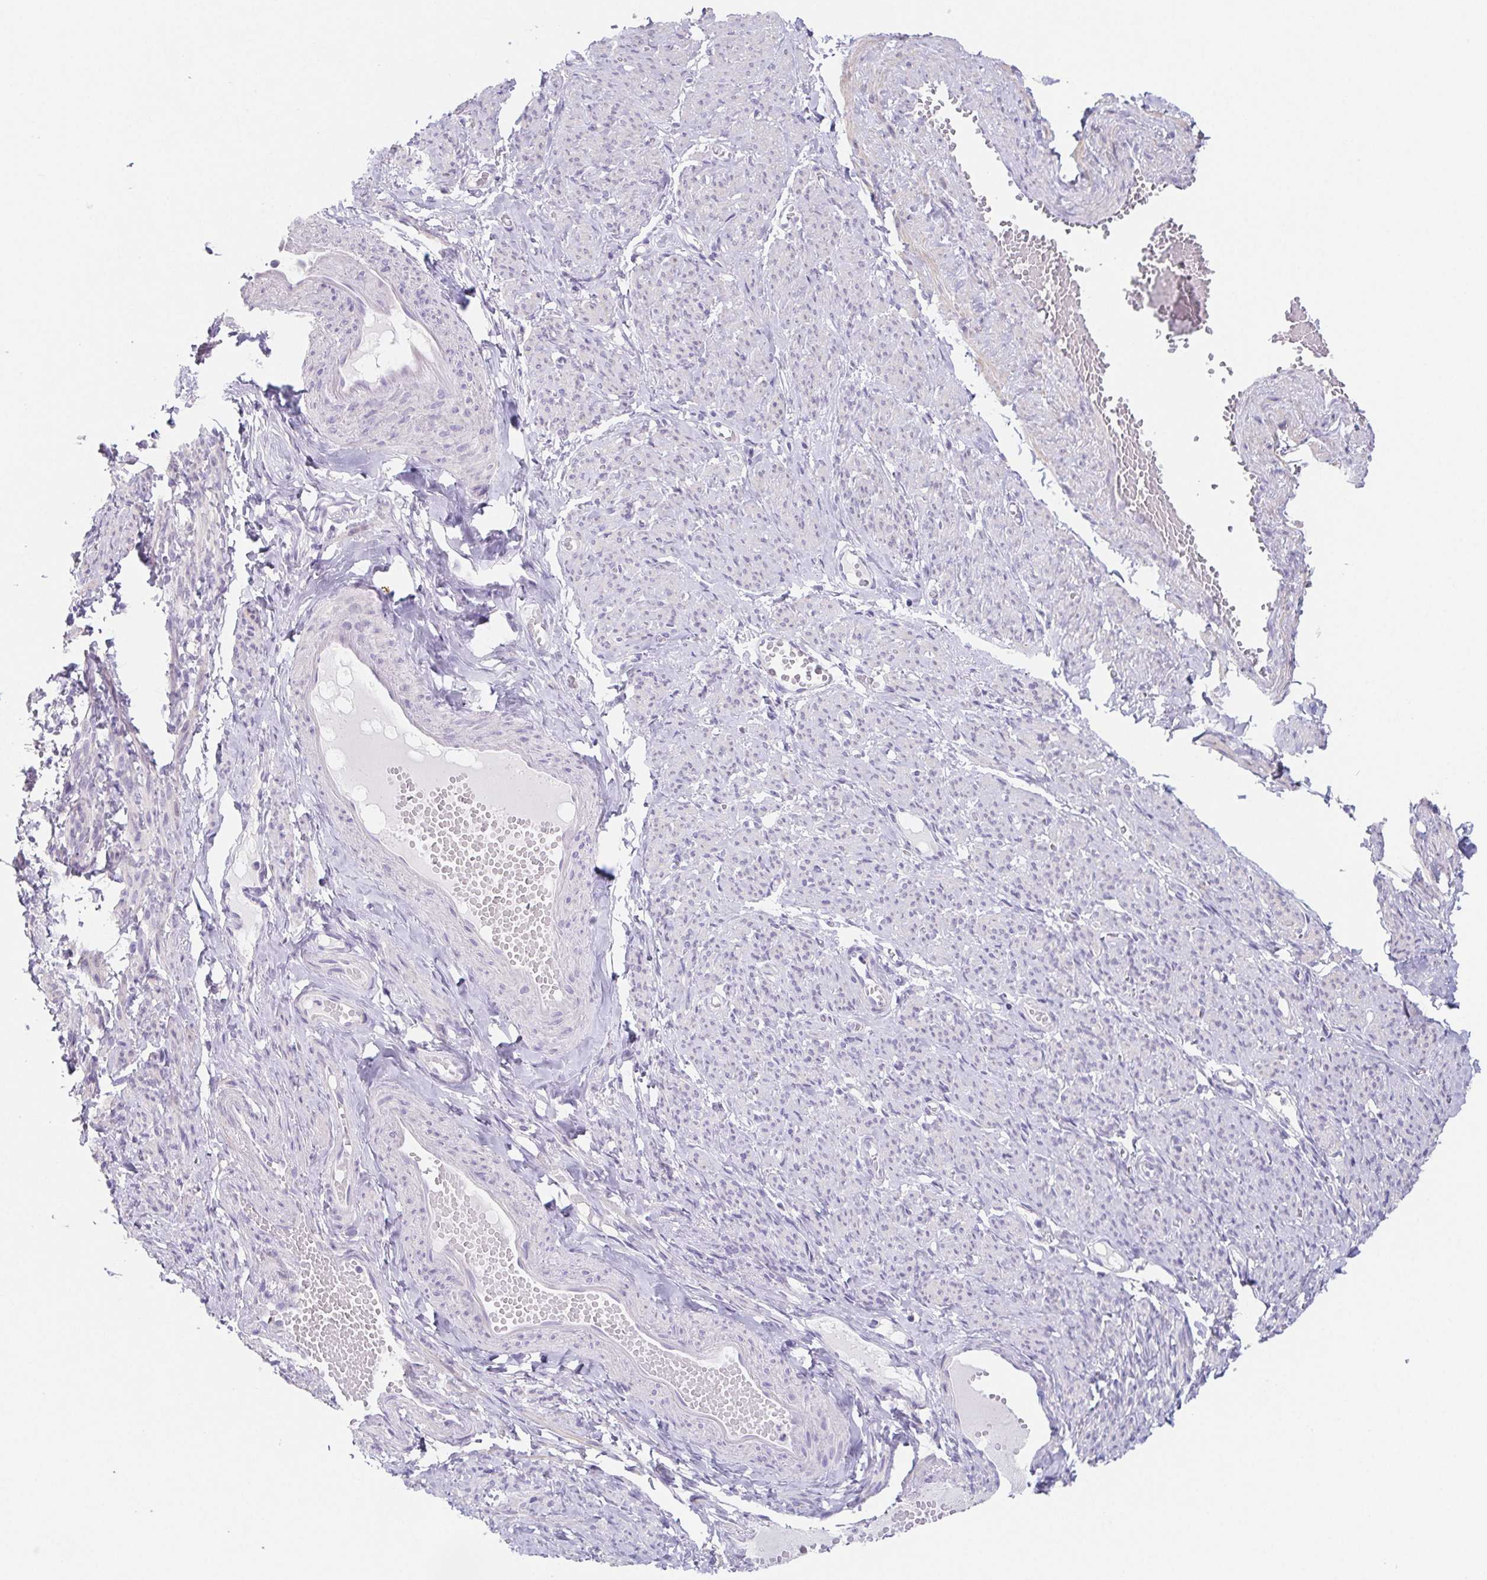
{"staining": {"intensity": "negative", "quantity": "none", "location": "none"}, "tissue": "smooth muscle", "cell_type": "Smooth muscle cells", "image_type": "normal", "snomed": [{"axis": "morphology", "description": "Normal tissue, NOS"}, {"axis": "topography", "description": "Smooth muscle"}], "caption": "Image shows no significant protein expression in smooth muscle cells of benign smooth muscle.", "gene": "HDGFL1", "patient": {"sex": "female", "age": 65}}